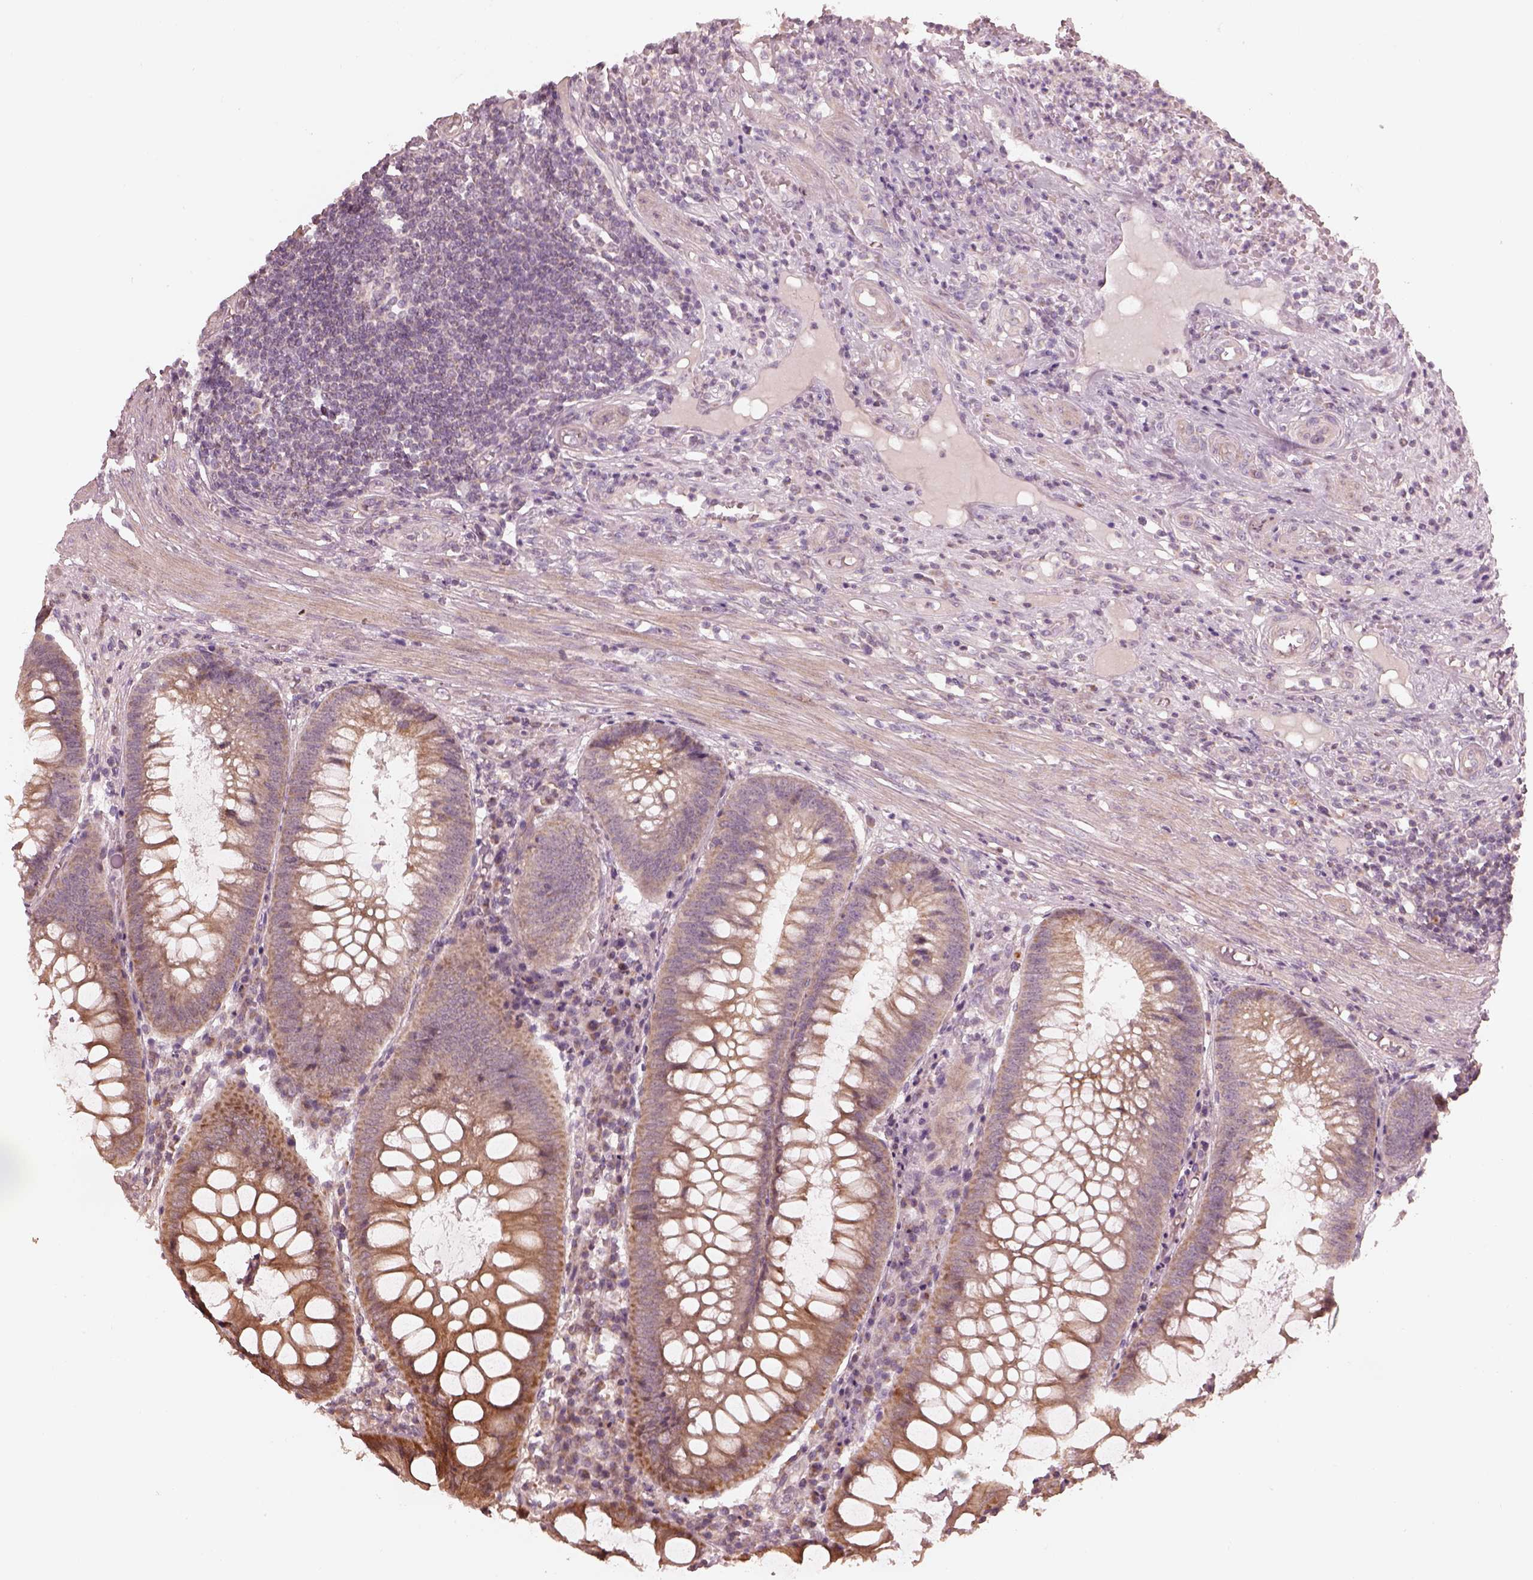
{"staining": {"intensity": "moderate", "quantity": "25%-75%", "location": "cytoplasmic/membranous"}, "tissue": "appendix", "cell_type": "Glandular cells", "image_type": "normal", "snomed": [{"axis": "morphology", "description": "Normal tissue, NOS"}, {"axis": "morphology", "description": "Inflammation, NOS"}, {"axis": "topography", "description": "Appendix"}], "caption": "Immunohistochemical staining of benign human appendix exhibits moderate cytoplasmic/membranous protein staining in about 25%-75% of glandular cells.", "gene": "SLC25A46", "patient": {"sex": "male", "age": 16}}